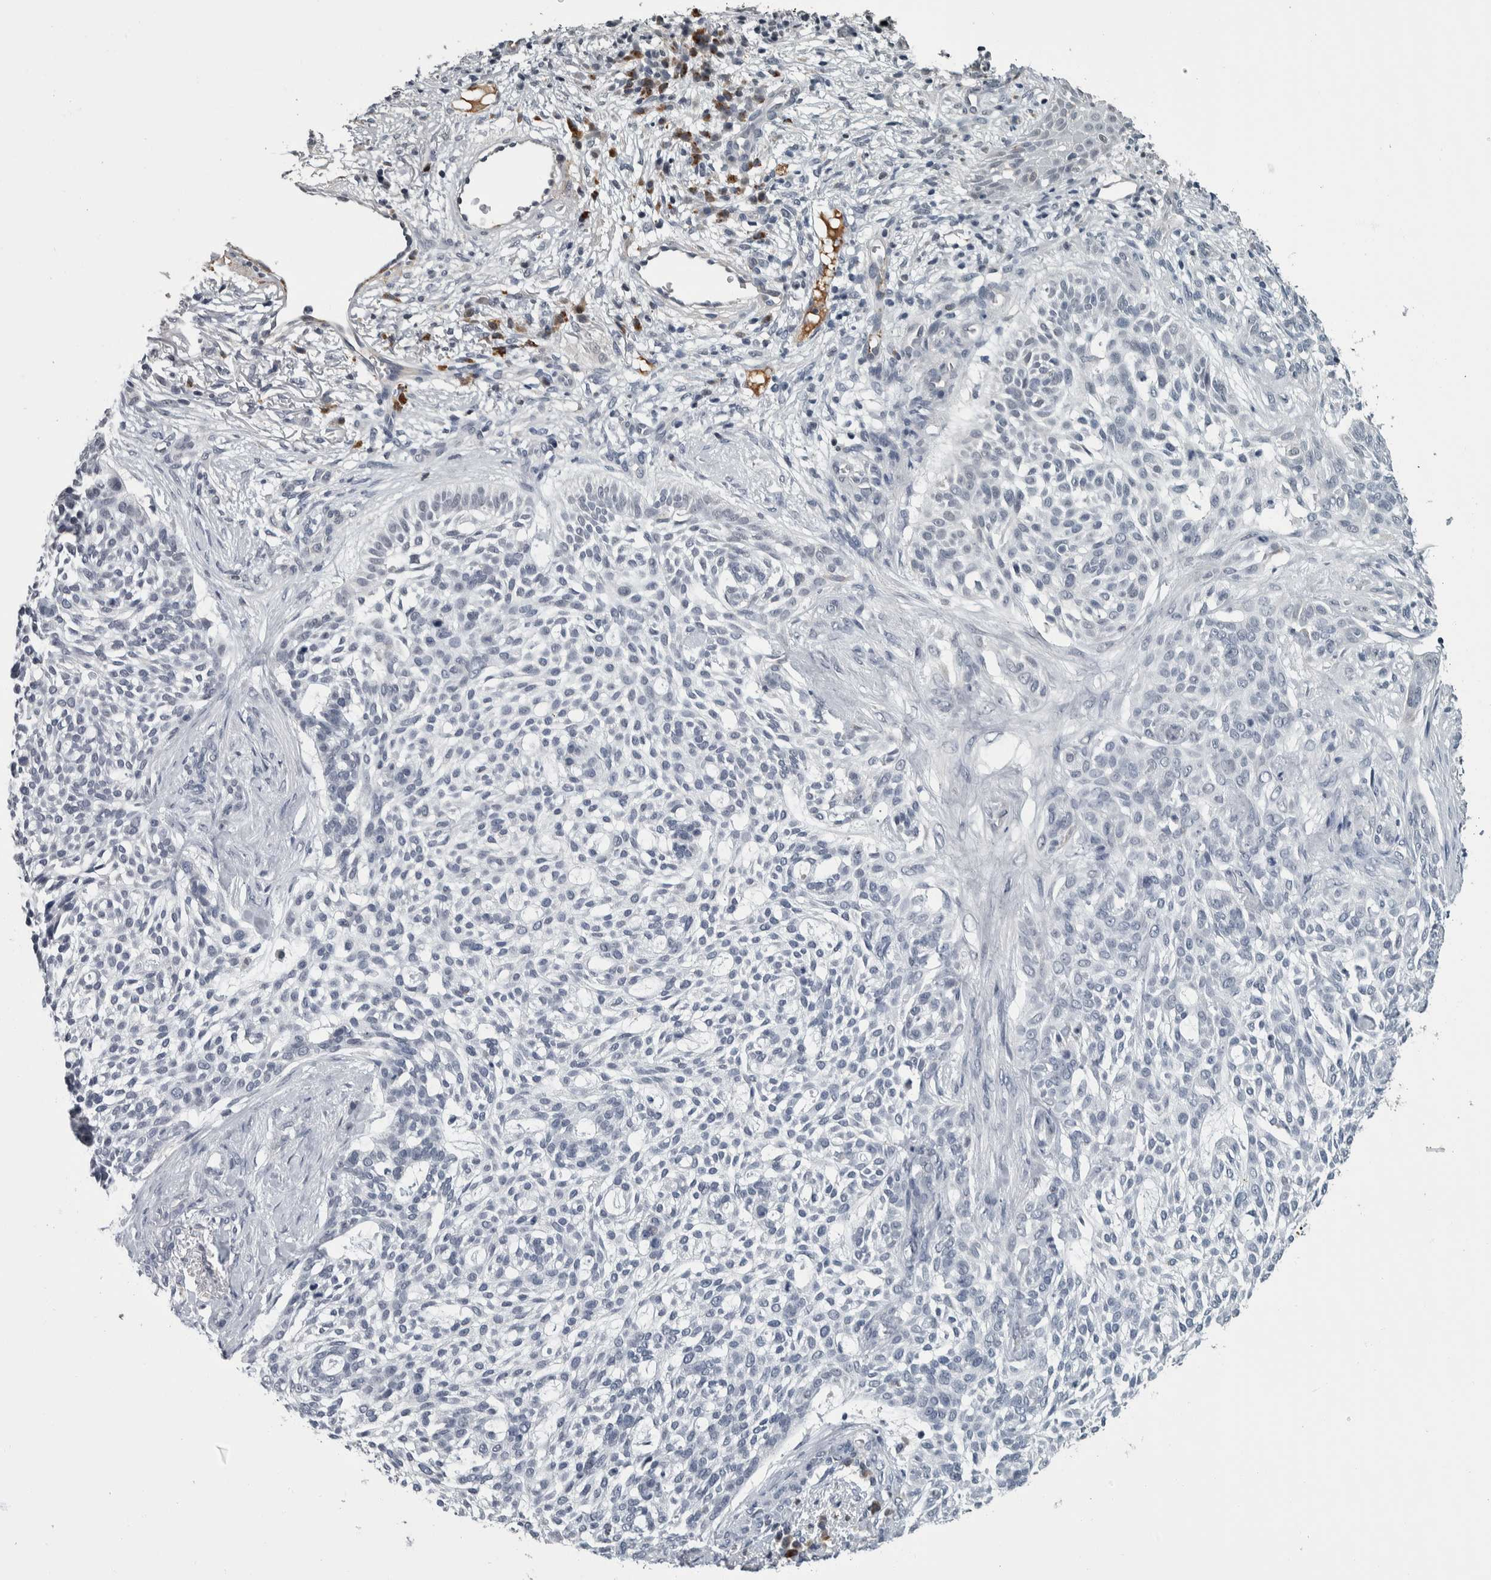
{"staining": {"intensity": "negative", "quantity": "none", "location": "none"}, "tissue": "skin cancer", "cell_type": "Tumor cells", "image_type": "cancer", "snomed": [{"axis": "morphology", "description": "Basal cell carcinoma"}, {"axis": "topography", "description": "Skin"}], "caption": "IHC image of neoplastic tissue: human basal cell carcinoma (skin) stained with DAB shows no significant protein staining in tumor cells.", "gene": "CAVIN4", "patient": {"sex": "female", "age": 64}}